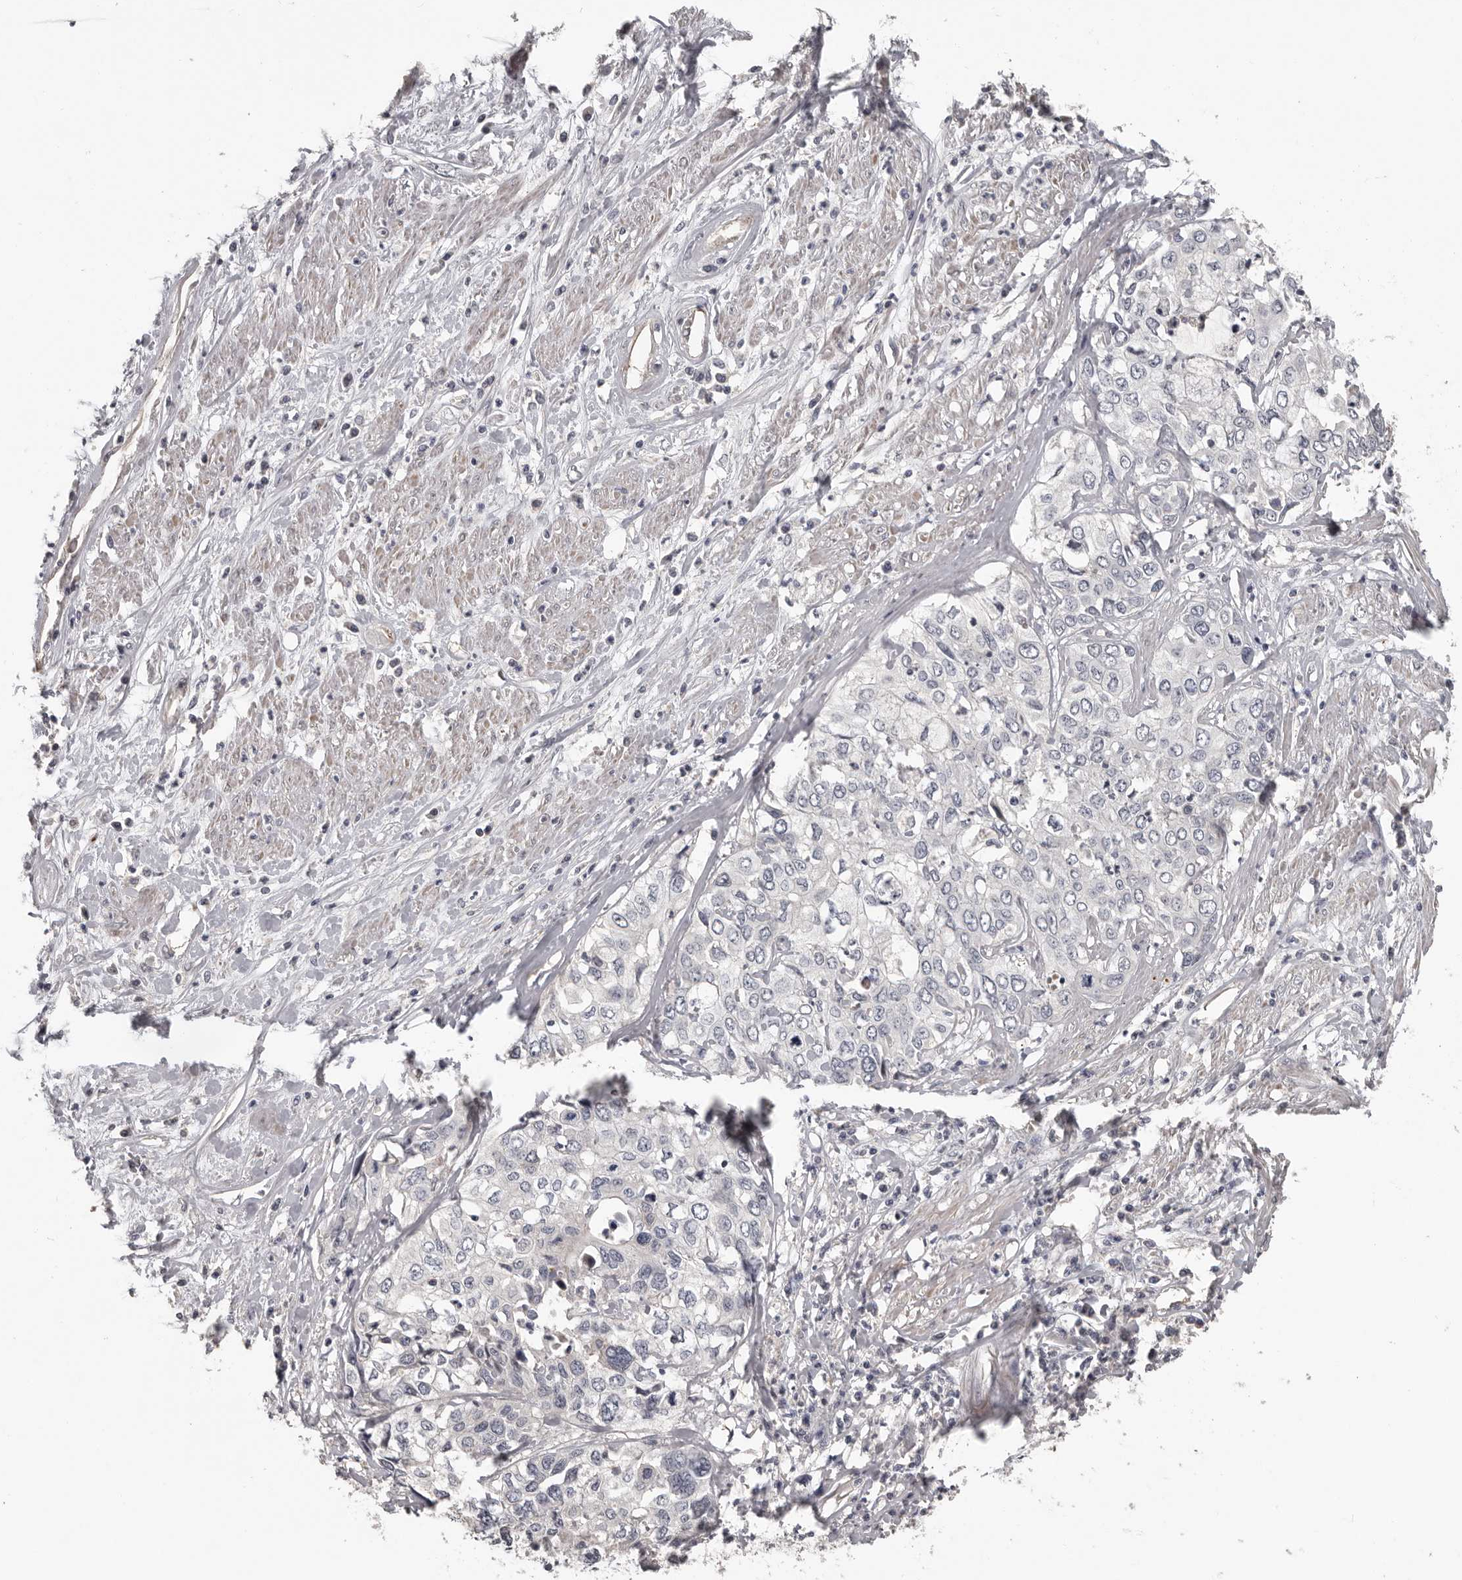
{"staining": {"intensity": "negative", "quantity": "none", "location": "none"}, "tissue": "cervical cancer", "cell_type": "Tumor cells", "image_type": "cancer", "snomed": [{"axis": "morphology", "description": "Squamous cell carcinoma, NOS"}, {"axis": "topography", "description": "Cervix"}], "caption": "There is no significant positivity in tumor cells of cervical cancer (squamous cell carcinoma).", "gene": "RNF217", "patient": {"sex": "female", "age": 31}}